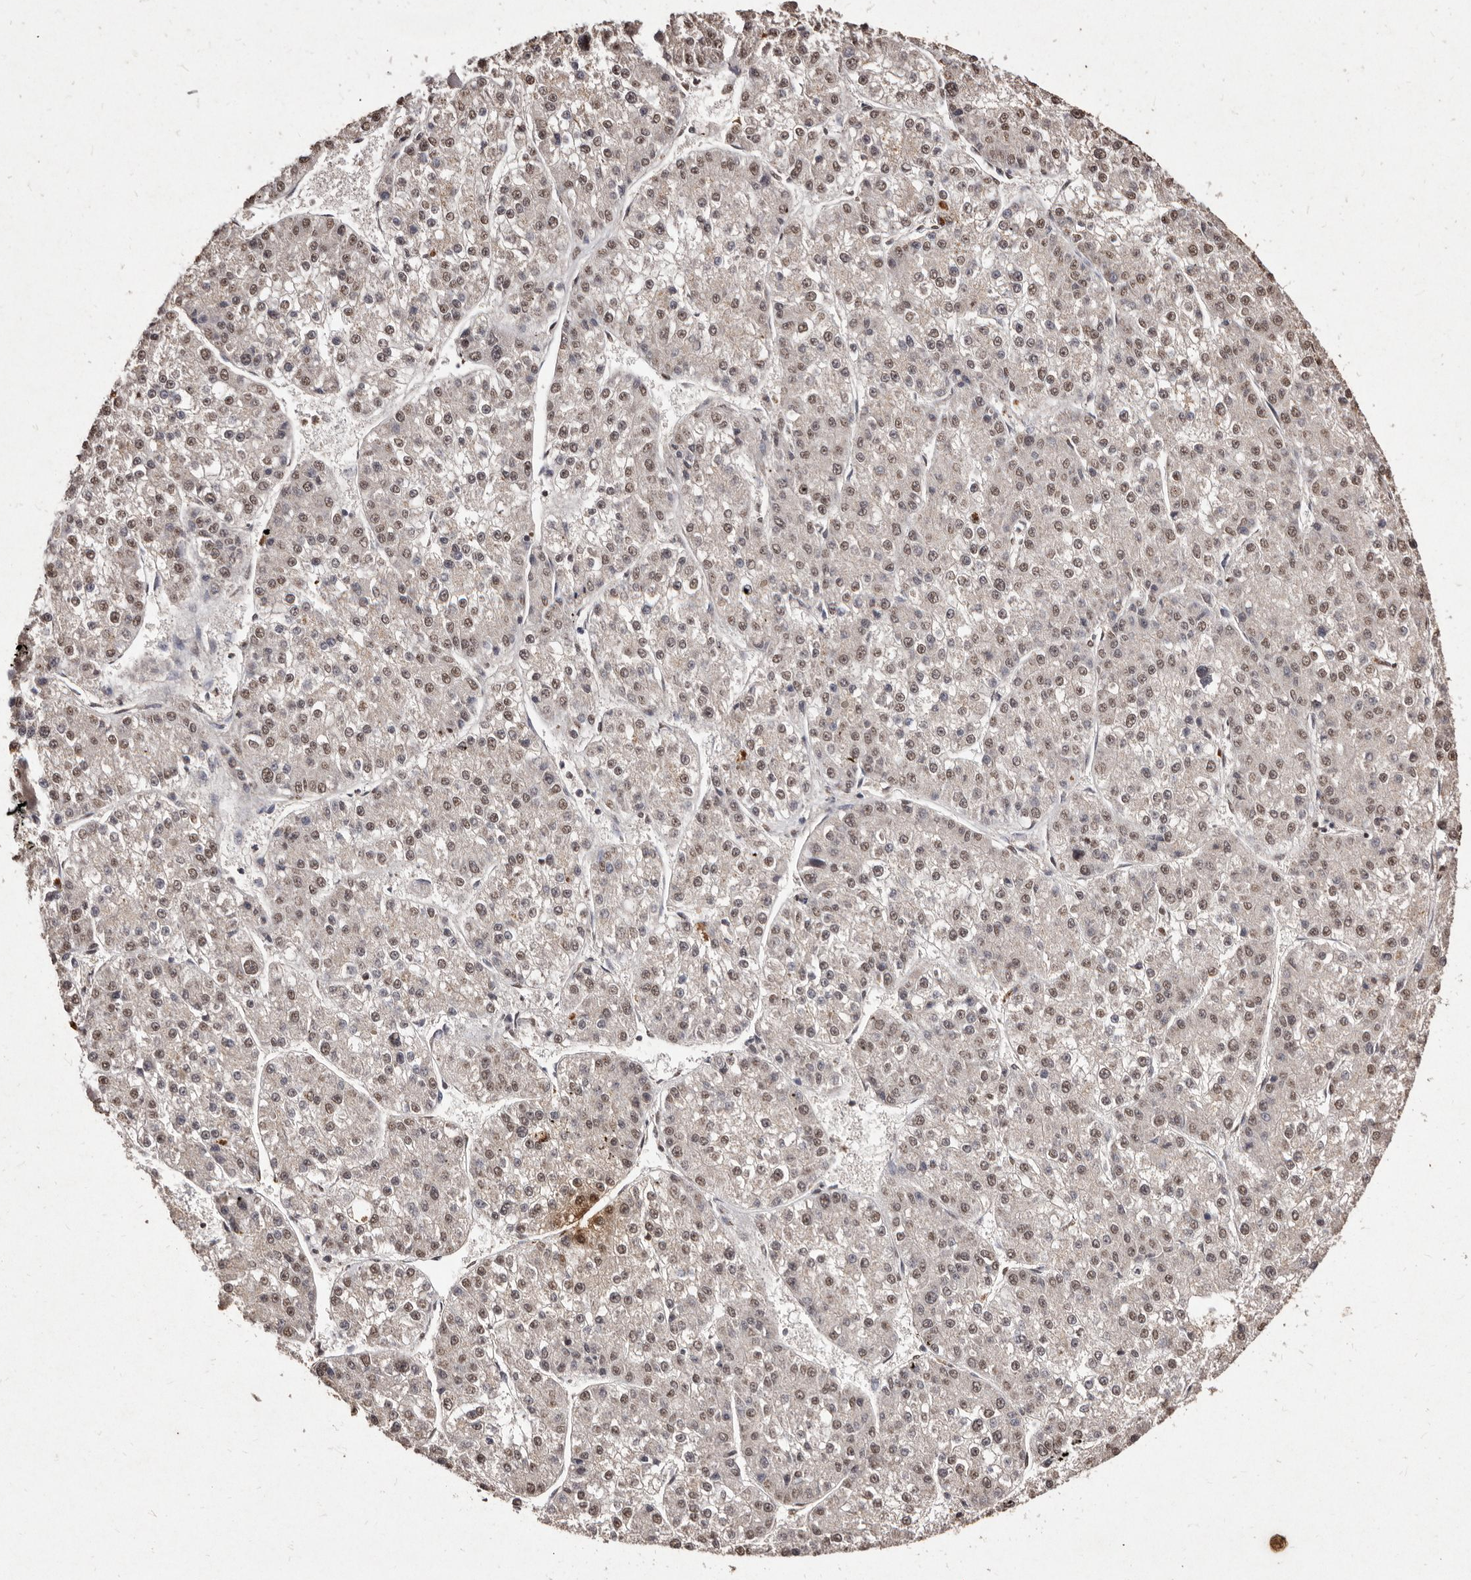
{"staining": {"intensity": "moderate", "quantity": ">75%", "location": "nuclear"}, "tissue": "liver cancer", "cell_type": "Tumor cells", "image_type": "cancer", "snomed": [{"axis": "morphology", "description": "Carcinoma, Hepatocellular, NOS"}, {"axis": "topography", "description": "Liver"}], "caption": "A brown stain highlights moderate nuclear staining of a protein in liver hepatocellular carcinoma tumor cells. (Brightfield microscopy of DAB IHC at high magnification).", "gene": "ERBB4", "patient": {"sex": "female", "age": 73}}